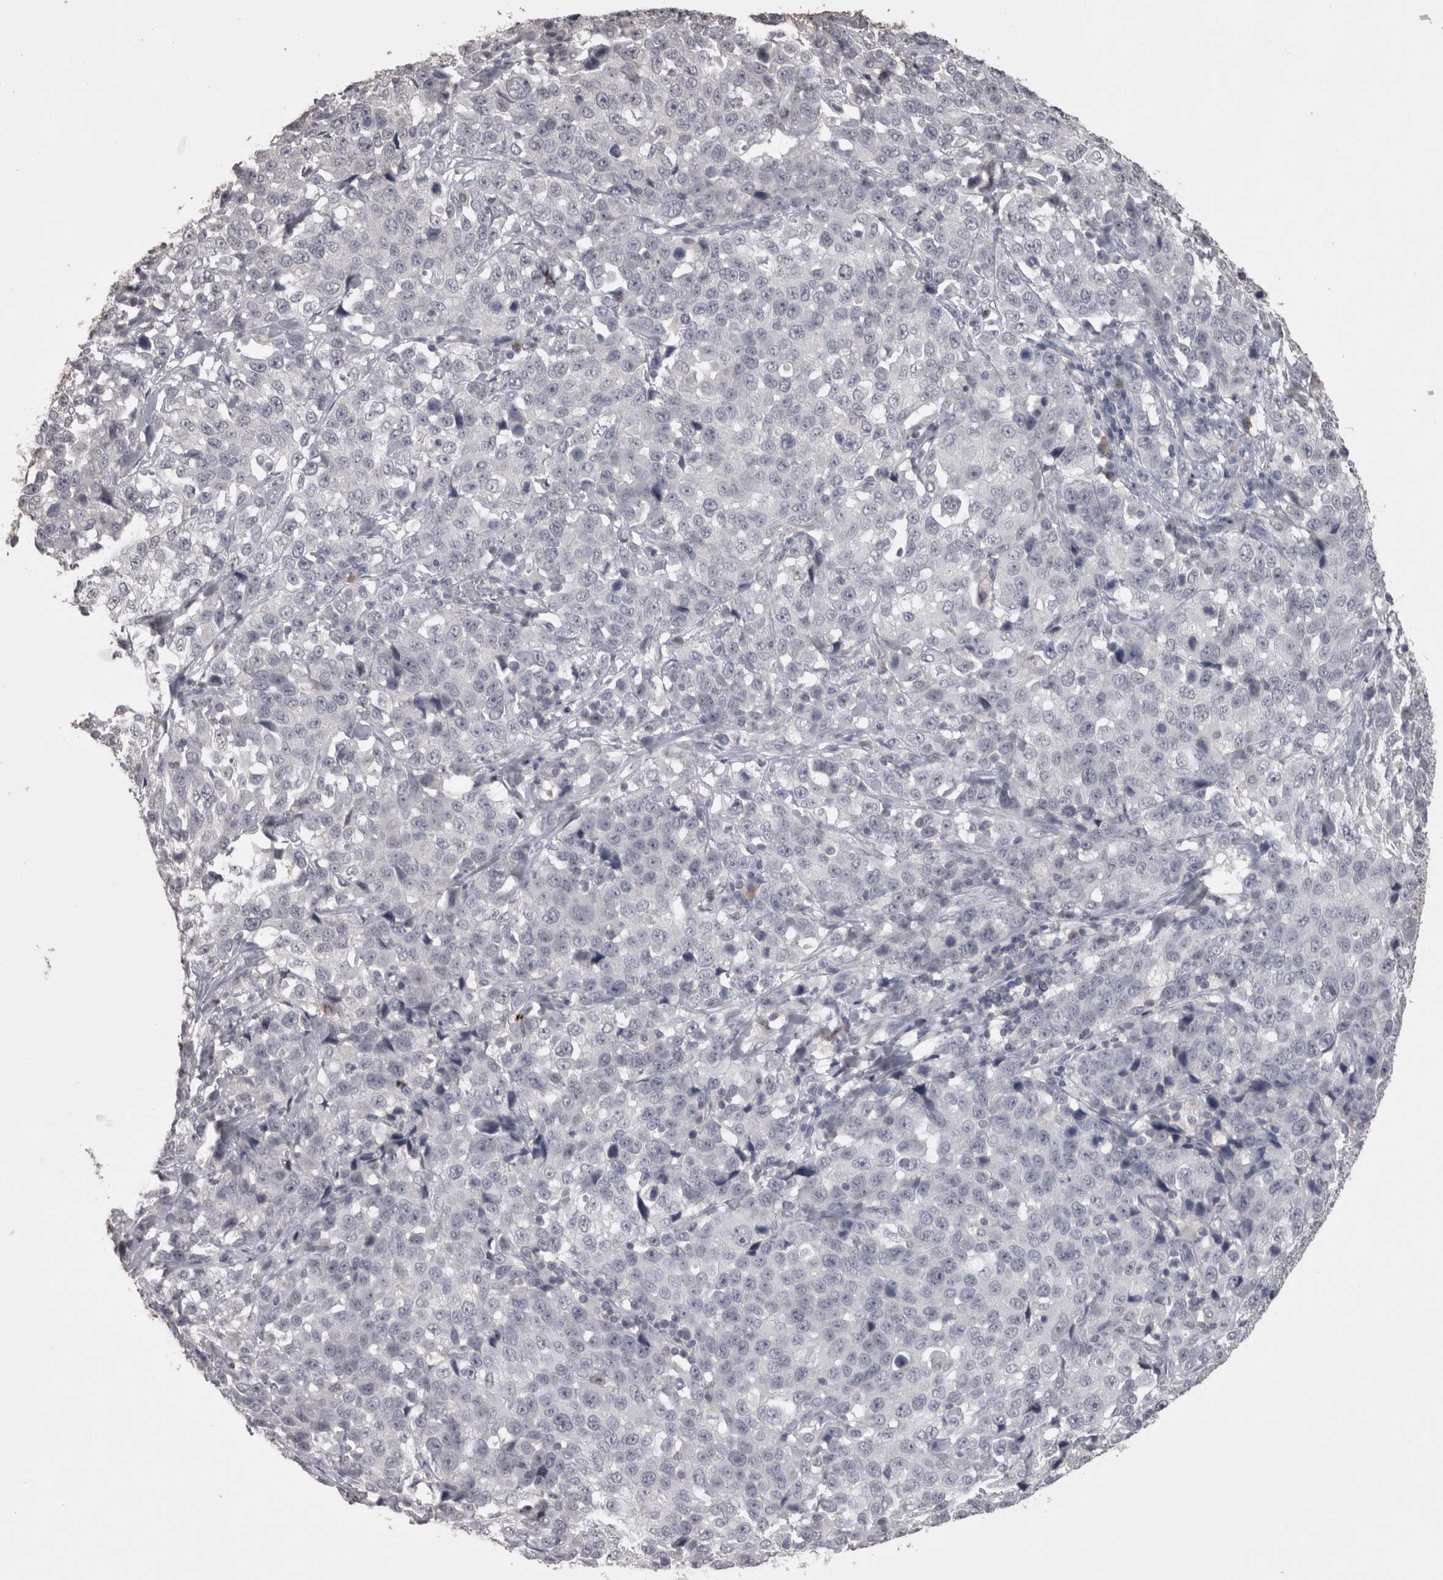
{"staining": {"intensity": "negative", "quantity": "none", "location": "none"}, "tissue": "stomach cancer", "cell_type": "Tumor cells", "image_type": "cancer", "snomed": [{"axis": "morphology", "description": "Normal tissue, NOS"}, {"axis": "morphology", "description": "Adenocarcinoma, NOS"}, {"axis": "topography", "description": "Stomach"}], "caption": "Stomach cancer was stained to show a protein in brown. There is no significant positivity in tumor cells. (DAB (3,3'-diaminobenzidine) immunohistochemistry visualized using brightfield microscopy, high magnification).", "gene": "LAX1", "patient": {"sex": "male", "age": 48}}